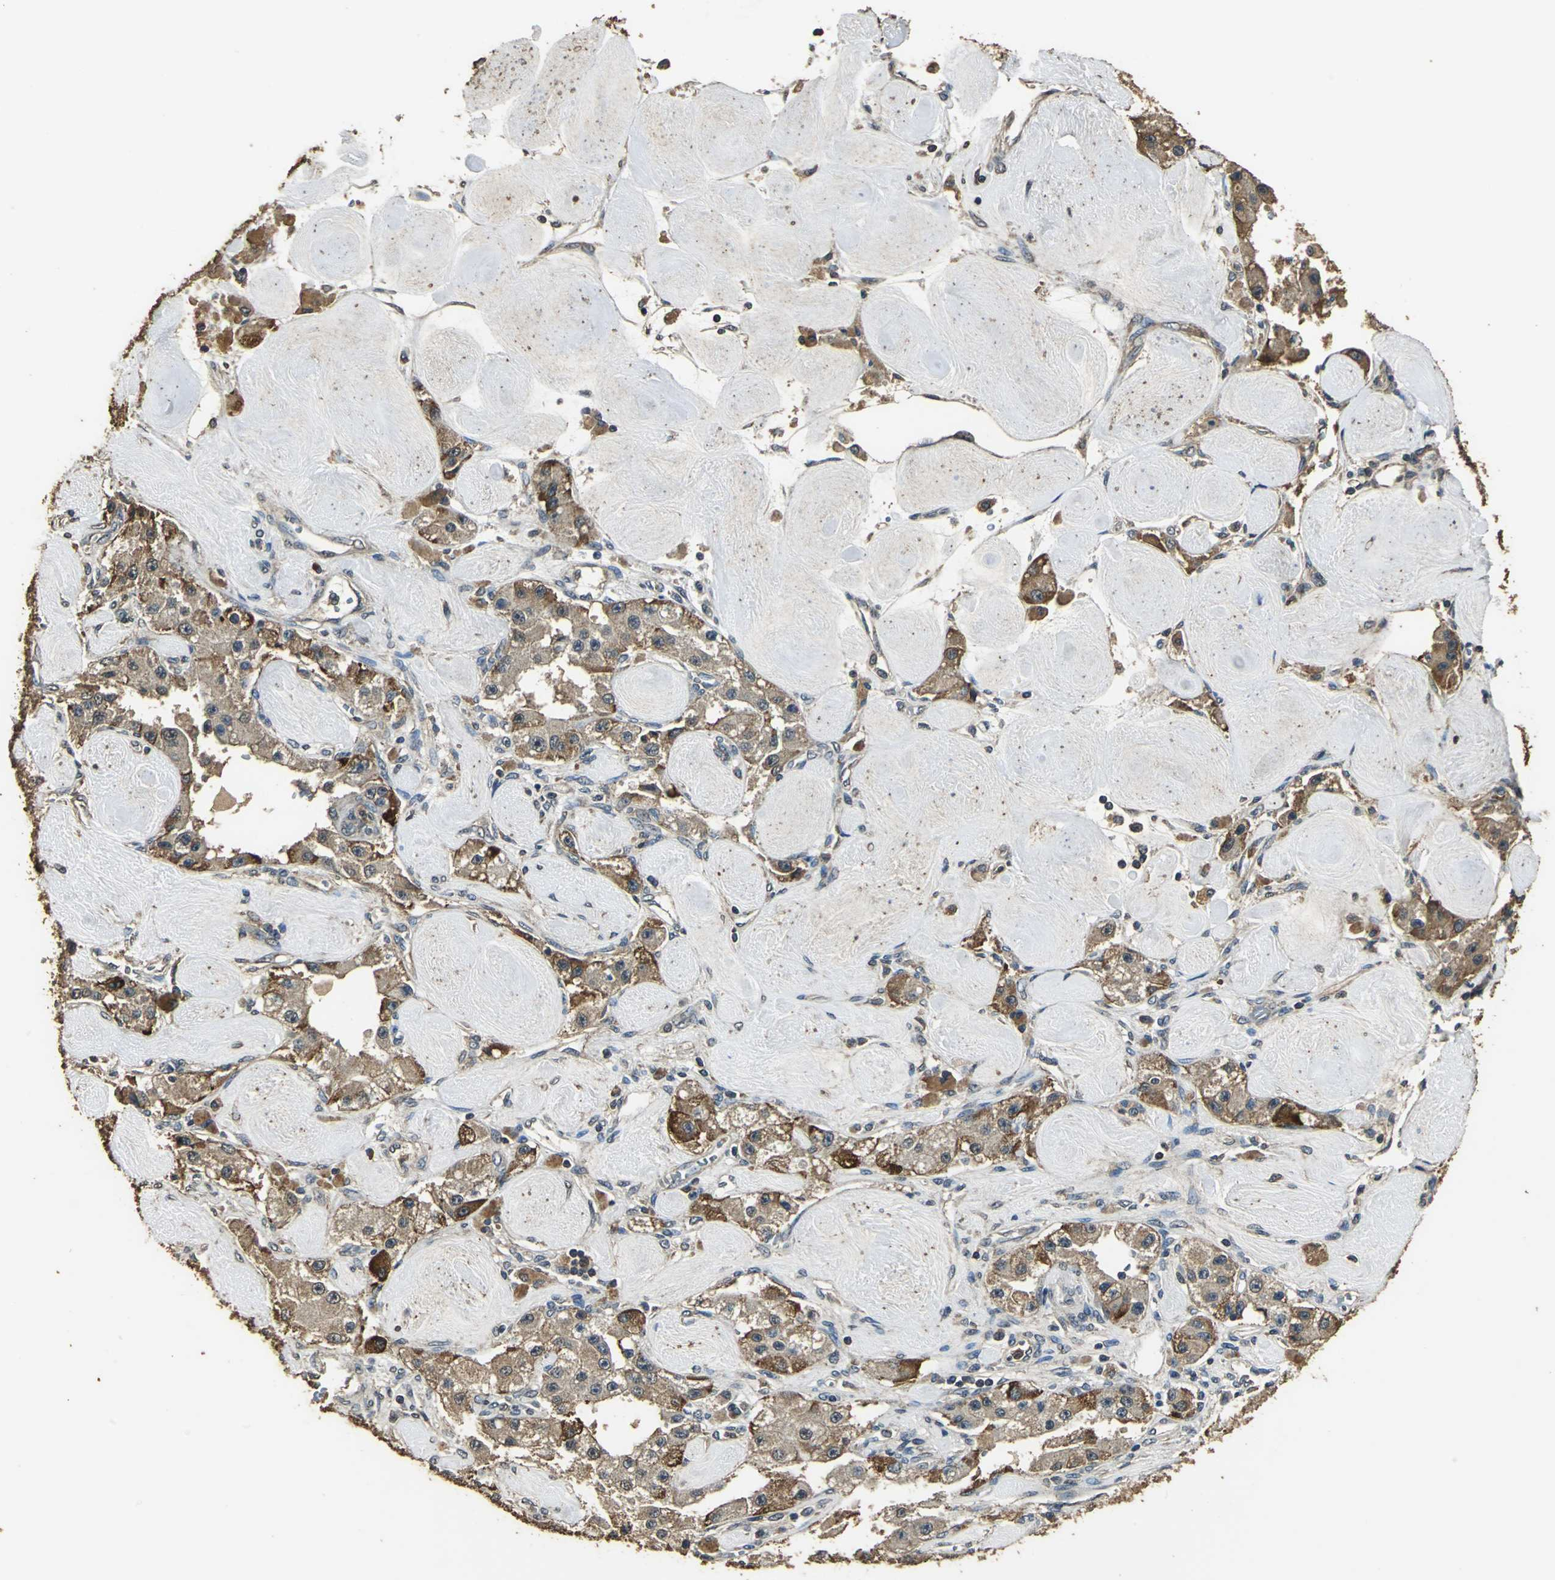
{"staining": {"intensity": "moderate", "quantity": ">75%", "location": "cytoplasmic/membranous"}, "tissue": "carcinoid", "cell_type": "Tumor cells", "image_type": "cancer", "snomed": [{"axis": "morphology", "description": "Carcinoid, malignant, NOS"}, {"axis": "topography", "description": "Pancreas"}], "caption": "Immunohistochemical staining of human carcinoid displays moderate cytoplasmic/membranous protein staining in about >75% of tumor cells.", "gene": "TMPRSS4", "patient": {"sex": "male", "age": 41}}